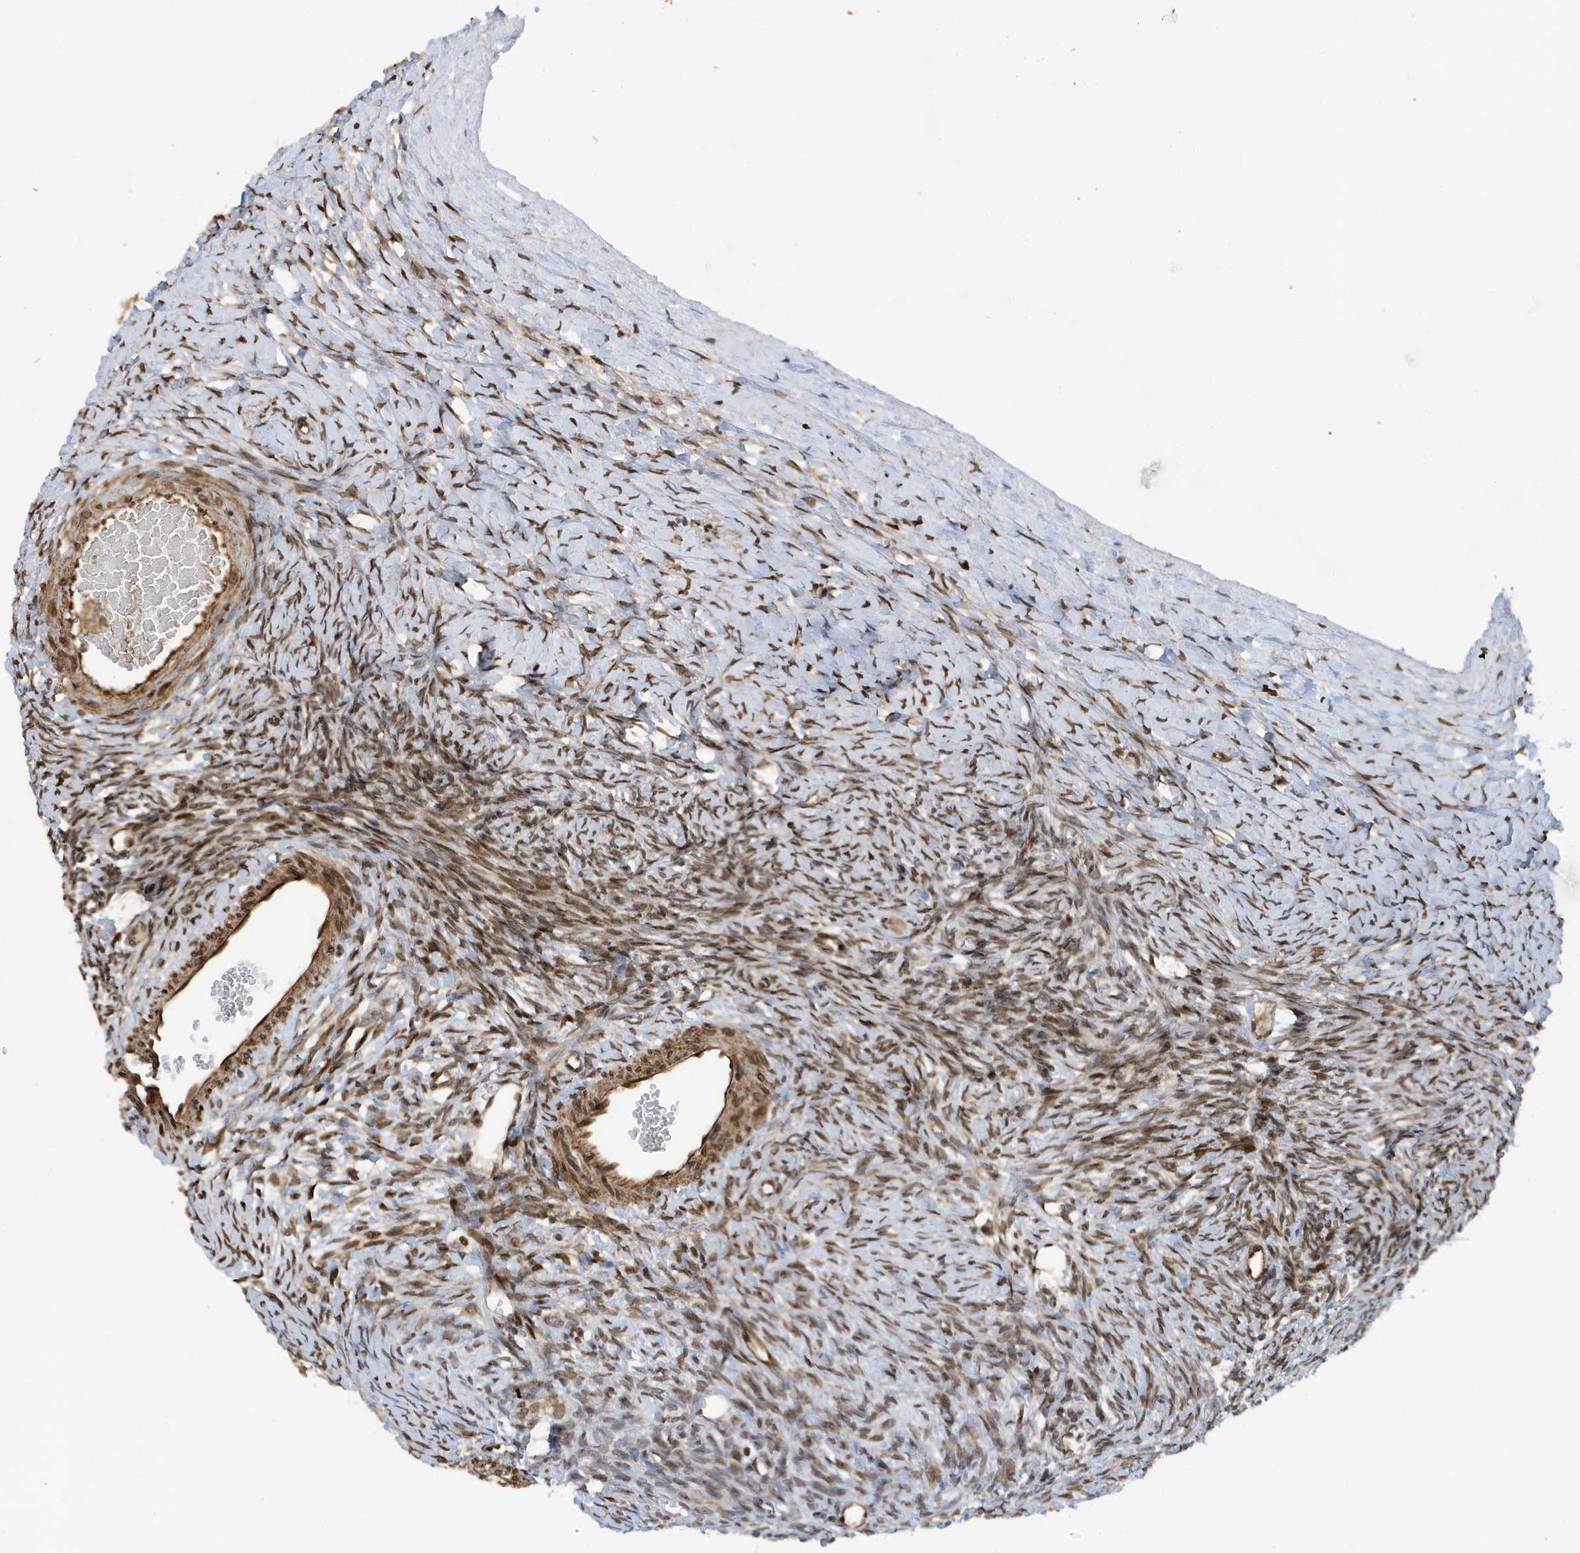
{"staining": {"intensity": "moderate", "quantity": ">75%", "location": "nuclear"}, "tissue": "ovary", "cell_type": "Ovarian stroma cells", "image_type": "normal", "snomed": [{"axis": "morphology", "description": "Normal tissue, NOS"}, {"axis": "morphology", "description": "Developmental malformation"}, {"axis": "topography", "description": "Ovary"}], "caption": "This is a micrograph of immunohistochemistry (IHC) staining of benign ovary, which shows moderate staining in the nuclear of ovarian stroma cells.", "gene": "DUSP18", "patient": {"sex": "female", "age": 39}}